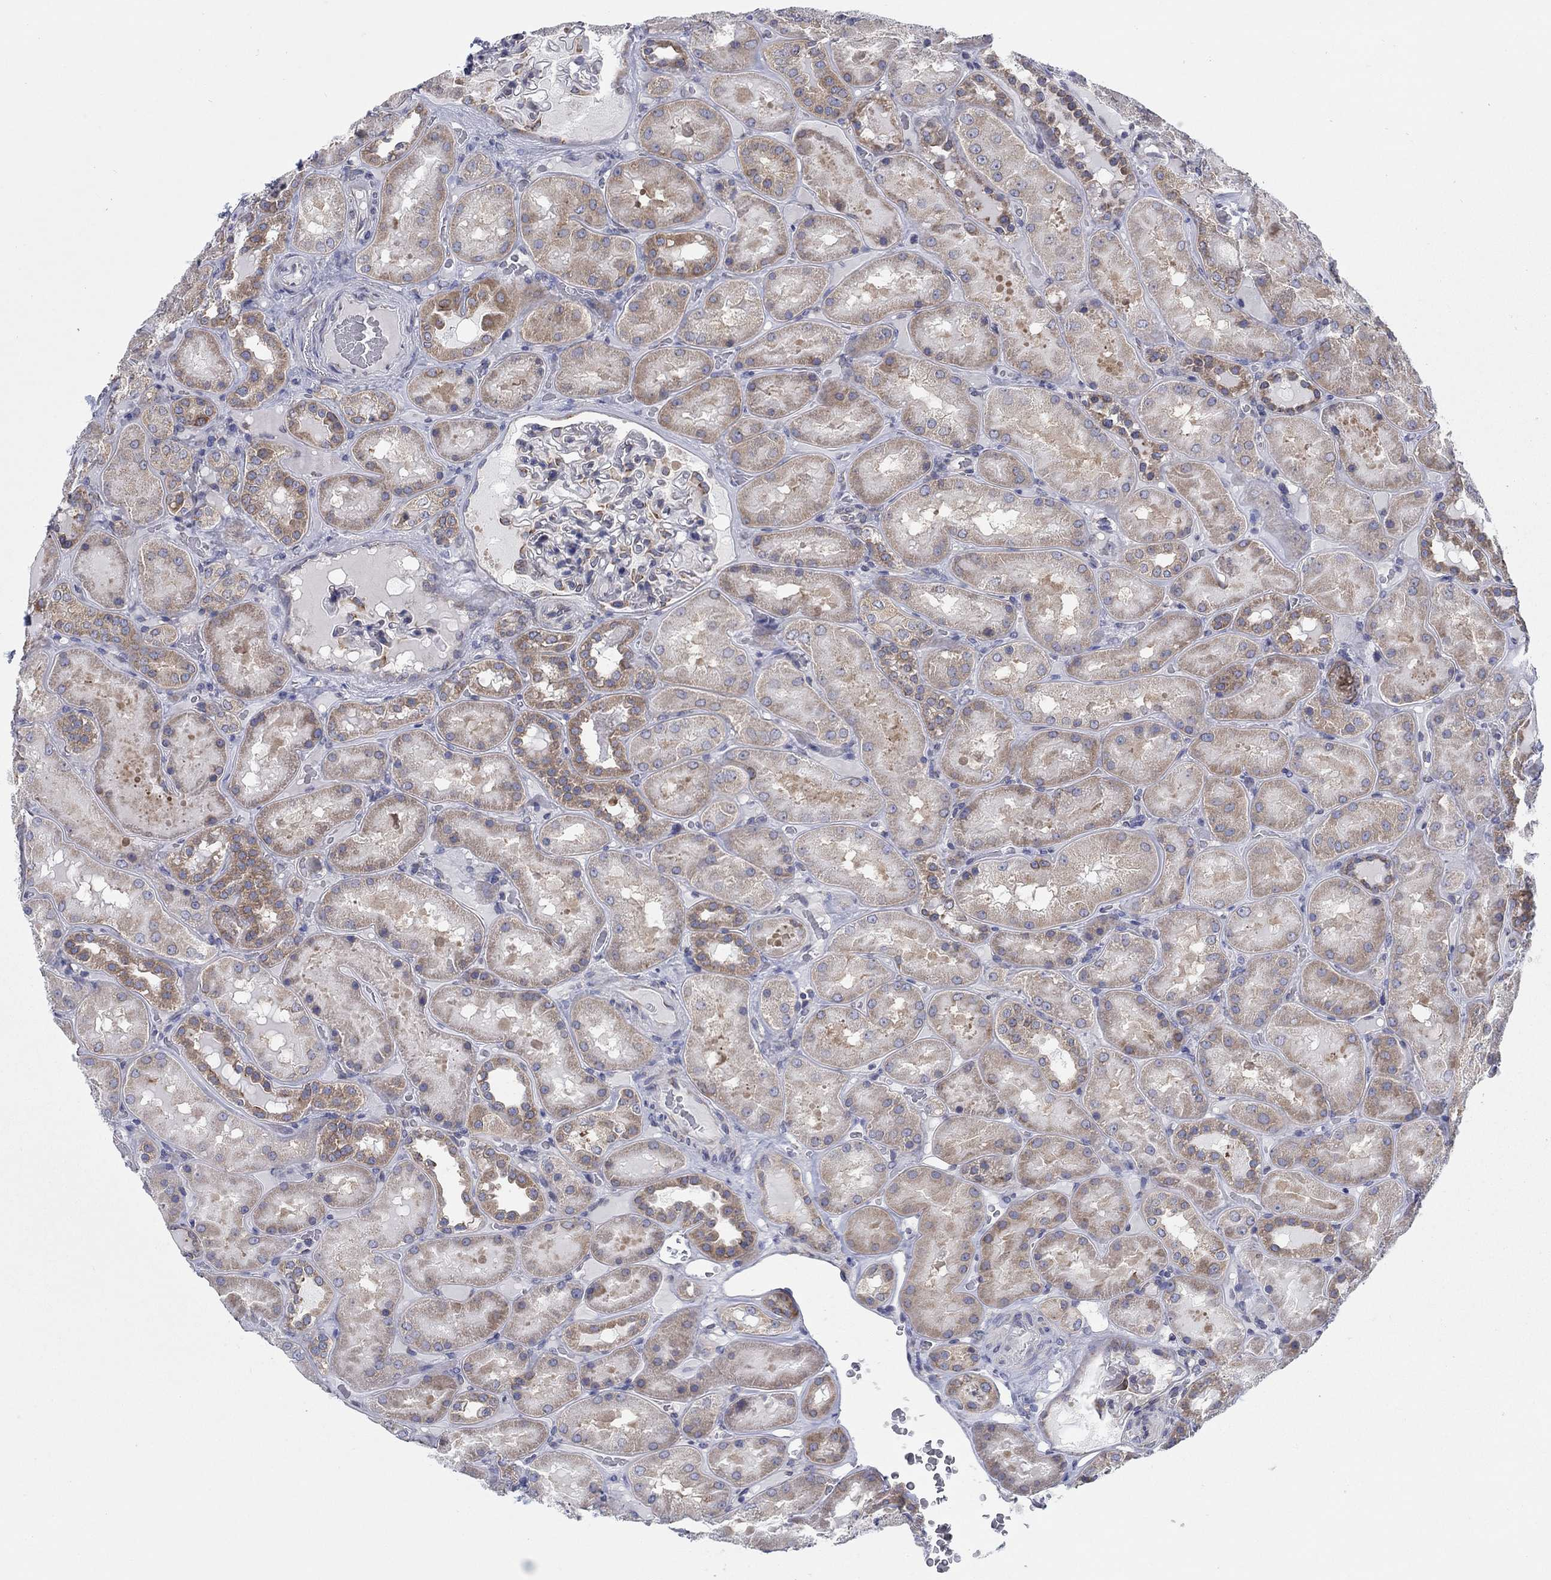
{"staining": {"intensity": "moderate", "quantity": "<25%", "location": "cytoplasmic/membranous"}, "tissue": "kidney", "cell_type": "Cells in glomeruli", "image_type": "normal", "snomed": [{"axis": "morphology", "description": "Normal tissue, NOS"}, {"axis": "topography", "description": "Kidney"}], "caption": "IHC staining of normal kidney, which exhibits low levels of moderate cytoplasmic/membranous expression in about <25% of cells in glomeruli indicating moderate cytoplasmic/membranous protein staining. The staining was performed using DAB (brown) for protein detection and nuclei were counterstained in hematoxylin (blue).", "gene": "TMEM59", "patient": {"sex": "male", "age": 73}}